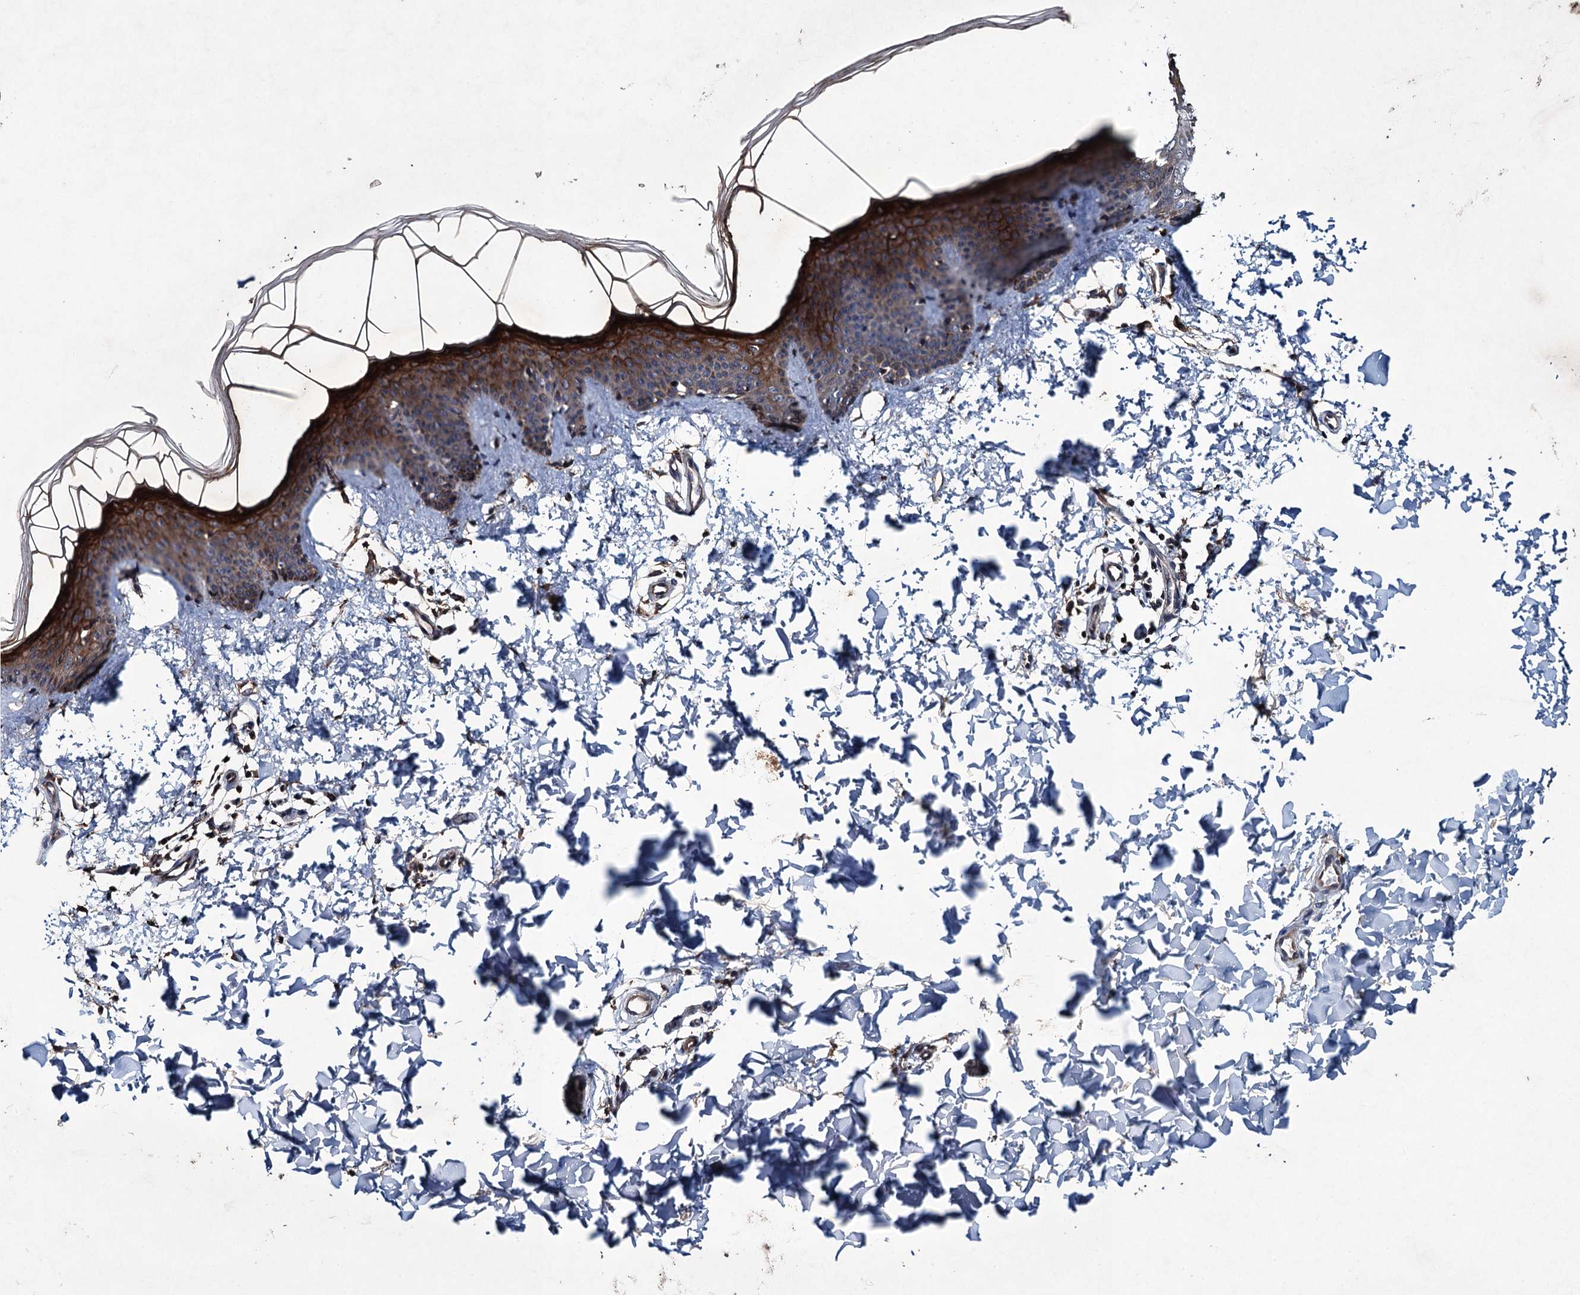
{"staining": {"intensity": "moderate", "quantity": ">75%", "location": "cytoplasmic/membranous"}, "tissue": "skin", "cell_type": "Fibroblasts", "image_type": "normal", "snomed": [{"axis": "morphology", "description": "Normal tissue, NOS"}, {"axis": "topography", "description": "Skin"}], "caption": "Normal skin was stained to show a protein in brown. There is medium levels of moderate cytoplasmic/membranous expression in about >75% of fibroblasts.", "gene": "CNTN5", "patient": {"sex": "male", "age": 36}}